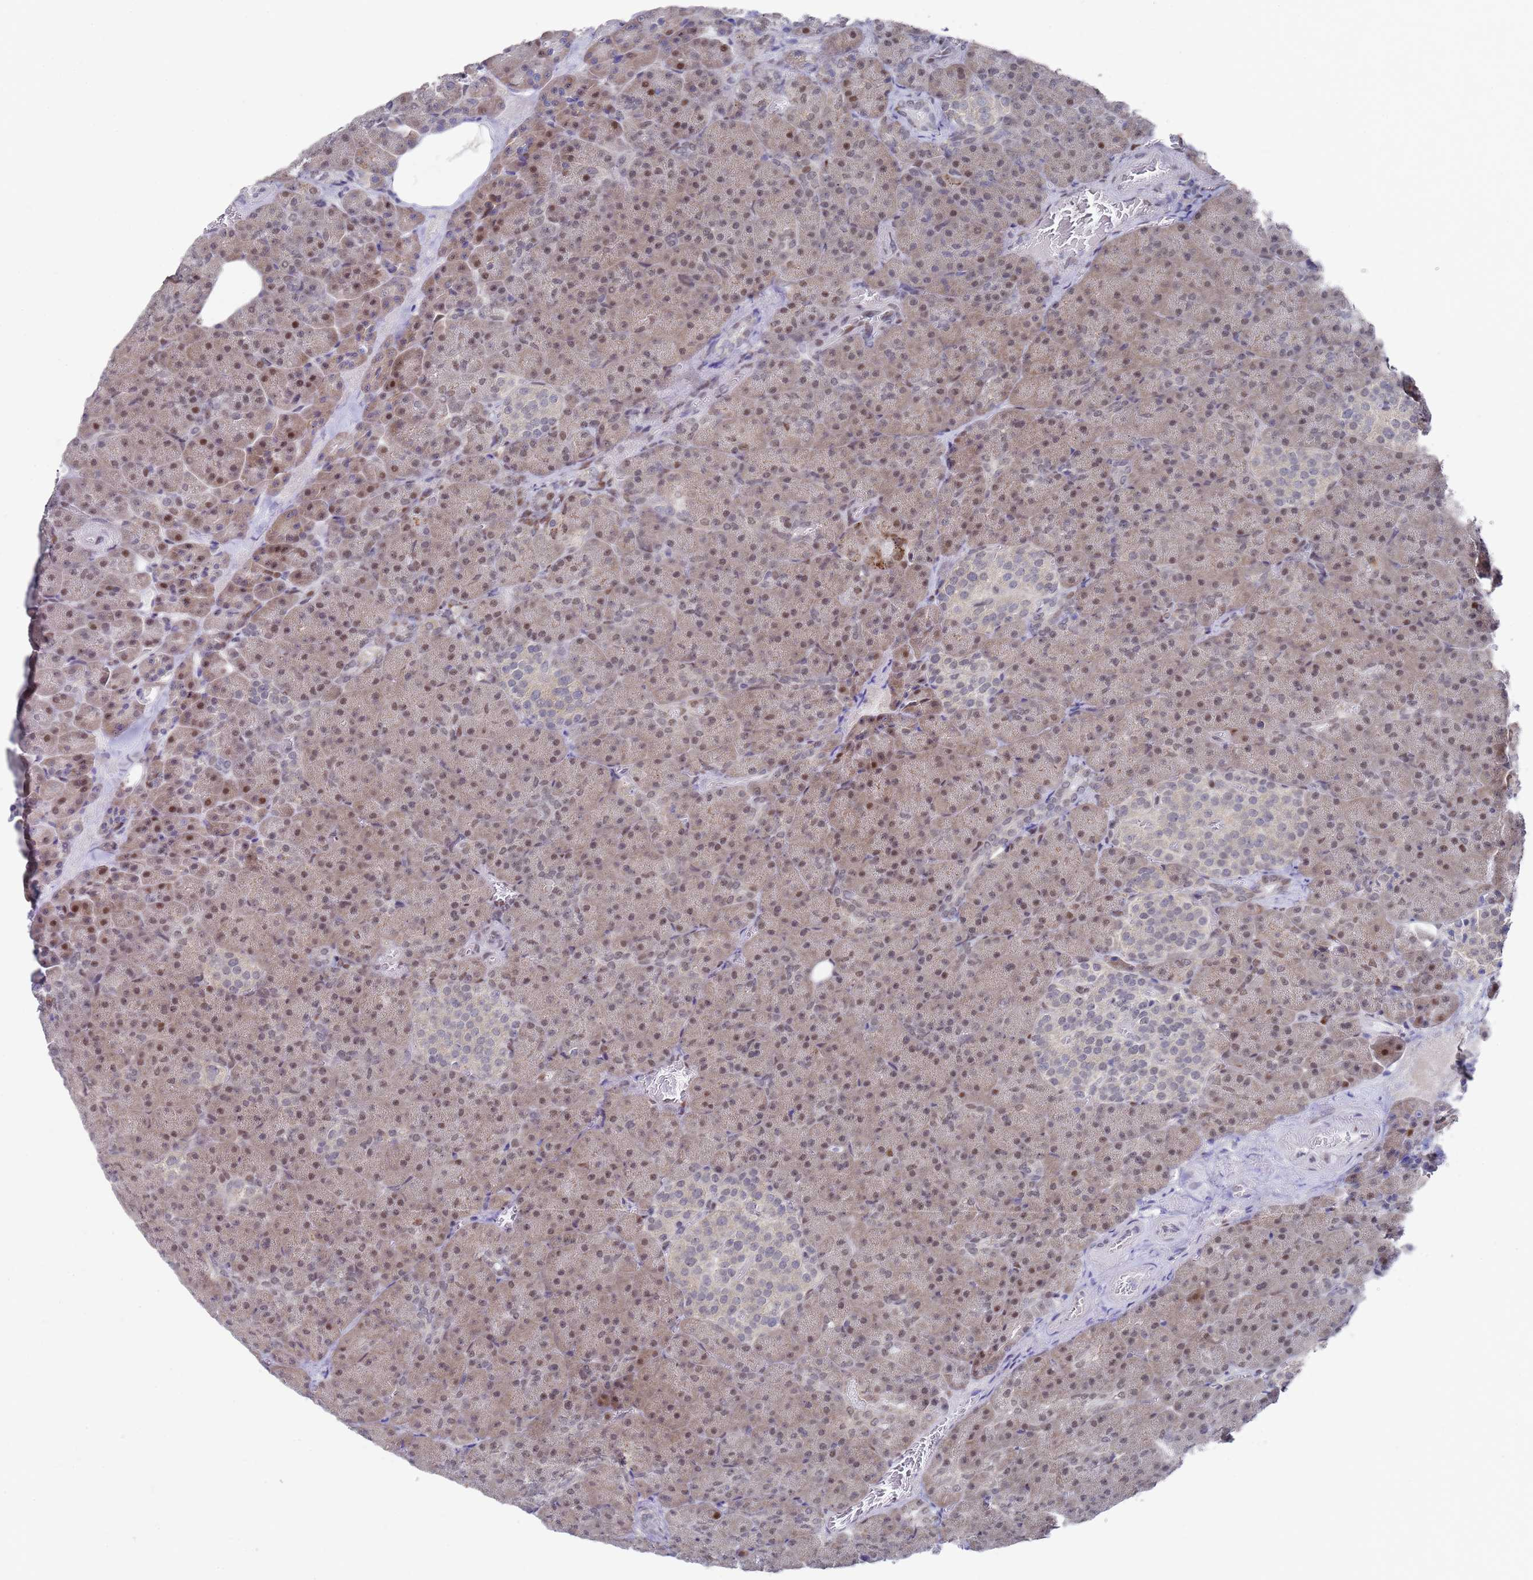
{"staining": {"intensity": "moderate", "quantity": "25%-75%", "location": "cytoplasmic/membranous,nuclear"}, "tissue": "pancreas", "cell_type": "Exocrine glandular cells", "image_type": "normal", "snomed": [{"axis": "morphology", "description": "Normal tissue, NOS"}, {"axis": "topography", "description": "Pancreas"}], "caption": "A micrograph of human pancreas stained for a protein exhibits moderate cytoplasmic/membranous,nuclear brown staining in exocrine glandular cells.", "gene": "COPS6", "patient": {"sex": "female", "age": 74}}